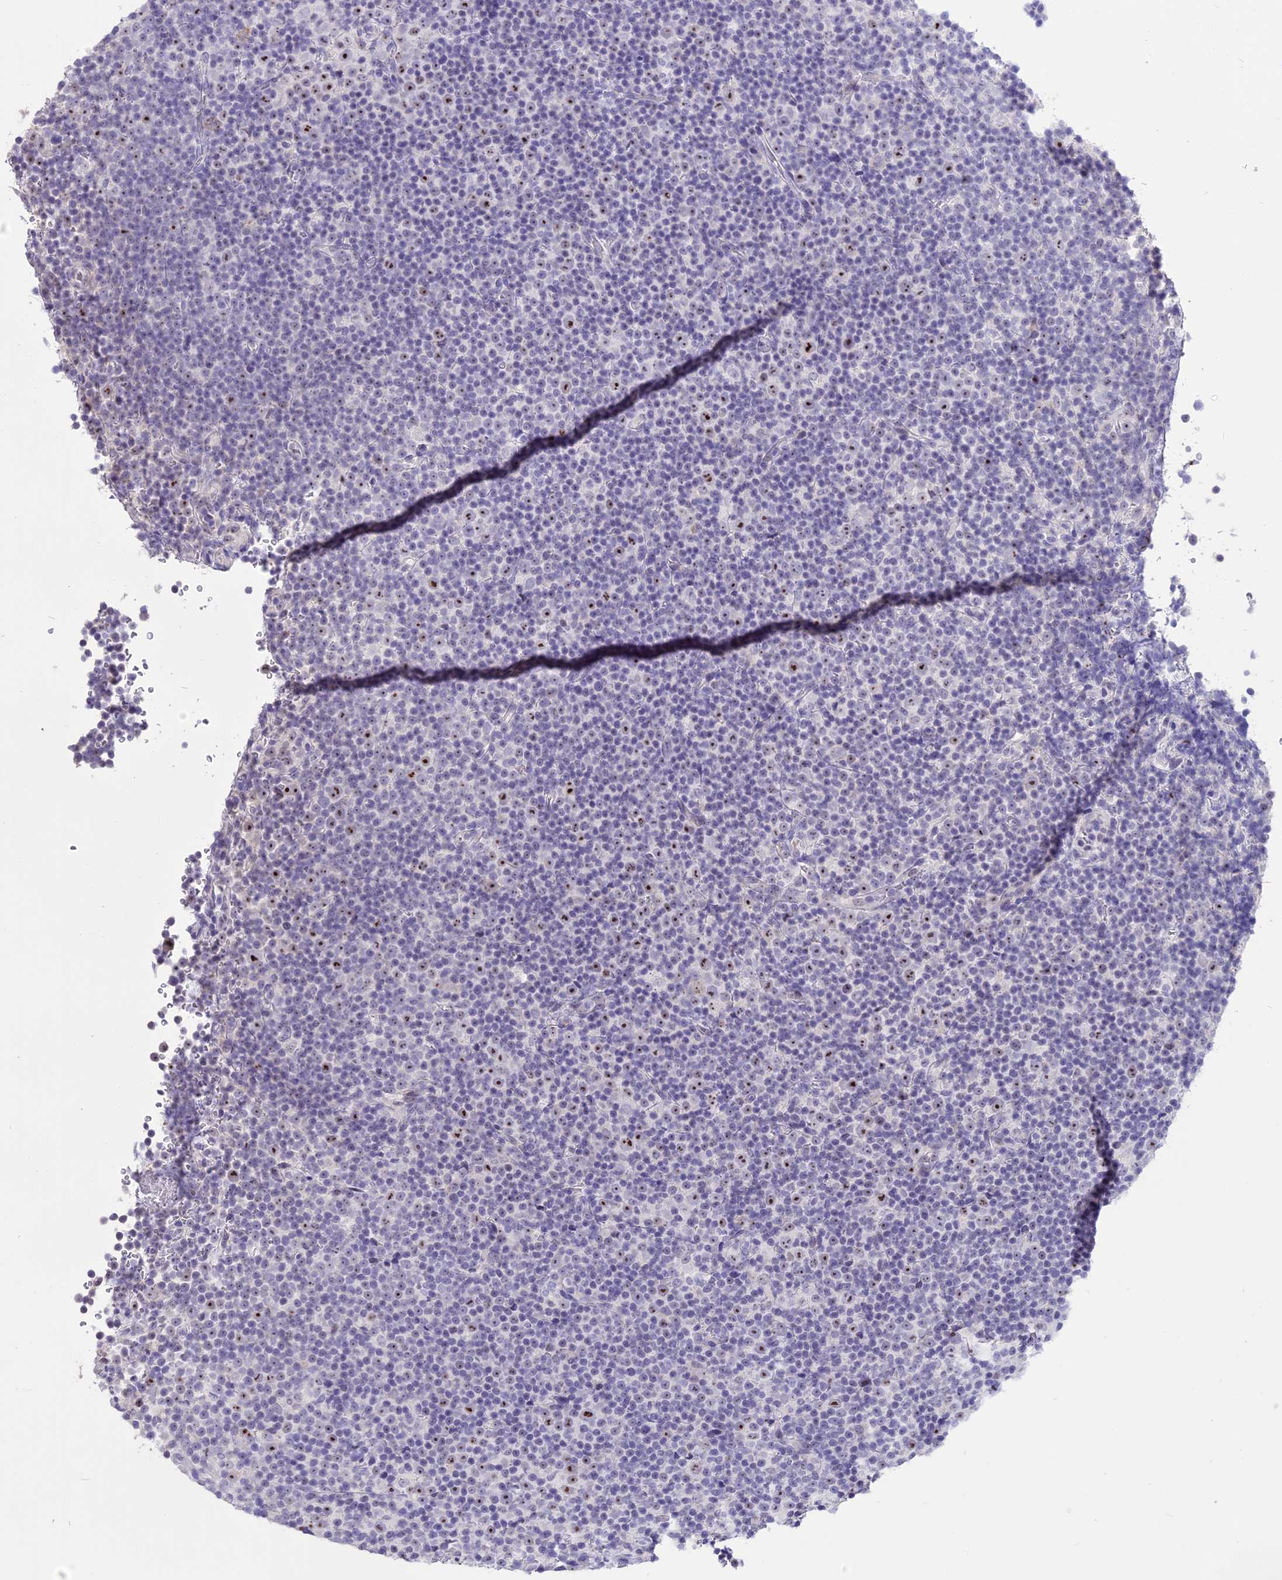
{"staining": {"intensity": "moderate", "quantity": "<25%", "location": "nuclear"}, "tissue": "lymphoma", "cell_type": "Tumor cells", "image_type": "cancer", "snomed": [{"axis": "morphology", "description": "Malignant lymphoma, non-Hodgkin's type, Low grade"}, {"axis": "topography", "description": "Lymph node"}], "caption": "Protein analysis of lymphoma tissue reveals moderate nuclear positivity in approximately <25% of tumor cells. Nuclei are stained in blue.", "gene": "CMSS1", "patient": {"sex": "female", "age": 67}}